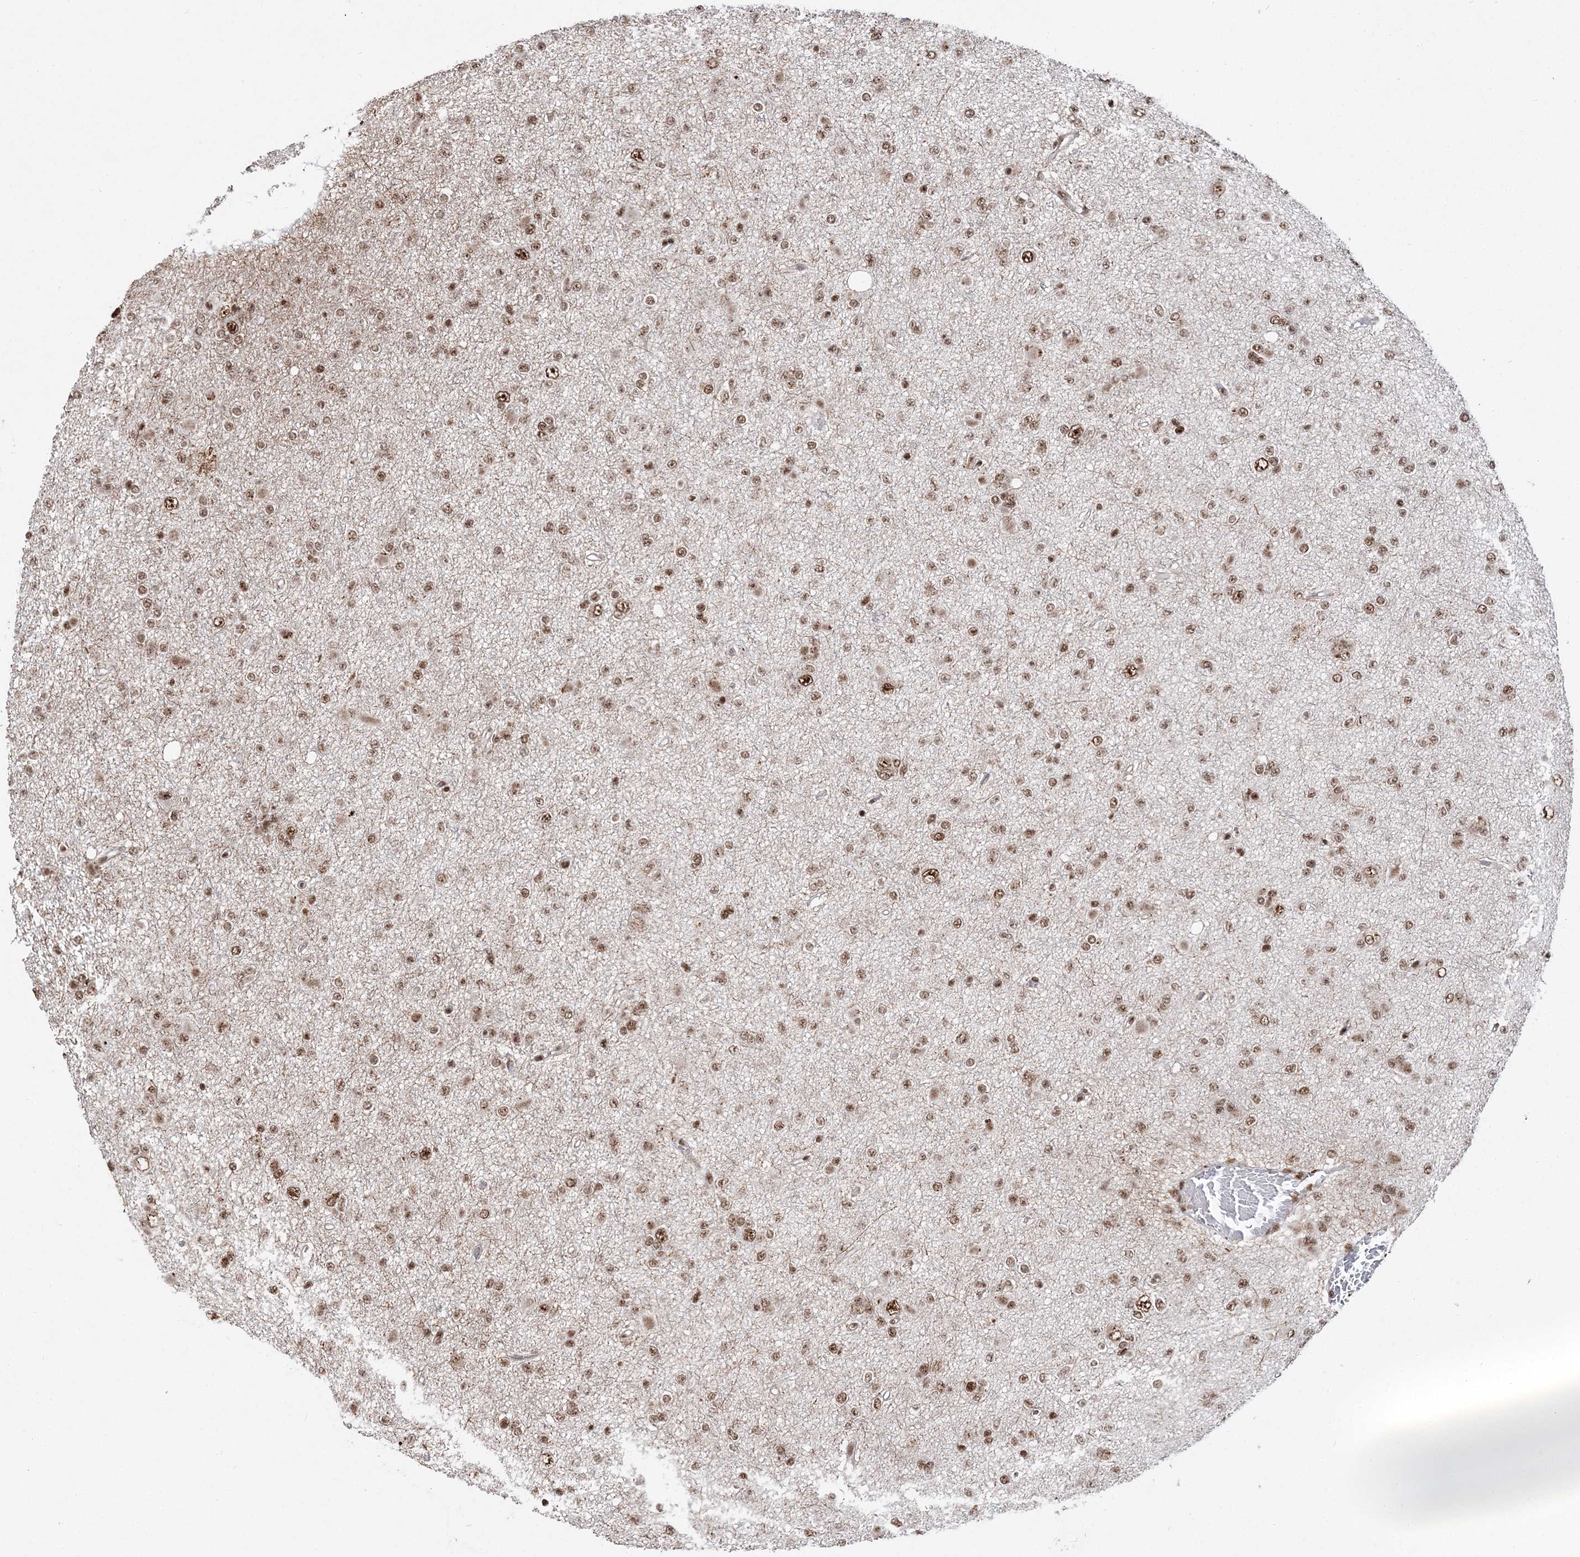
{"staining": {"intensity": "moderate", "quantity": ">75%", "location": "nuclear"}, "tissue": "glioma", "cell_type": "Tumor cells", "image_type": "cancer", "snomed": [{"axis": "morphology", "description": "Glioma, malignant, Low grade"}, {"axis": "topography", "description": "Brain"}], "caption": "Immunohistochemical staining of malignant glioma (low-grade) demonstrates medium levels of moderate nuclear staining in approximately >75% of tumor cells.", "gene": "RBM17", "patient": {"sex": "female", "age": 22}}